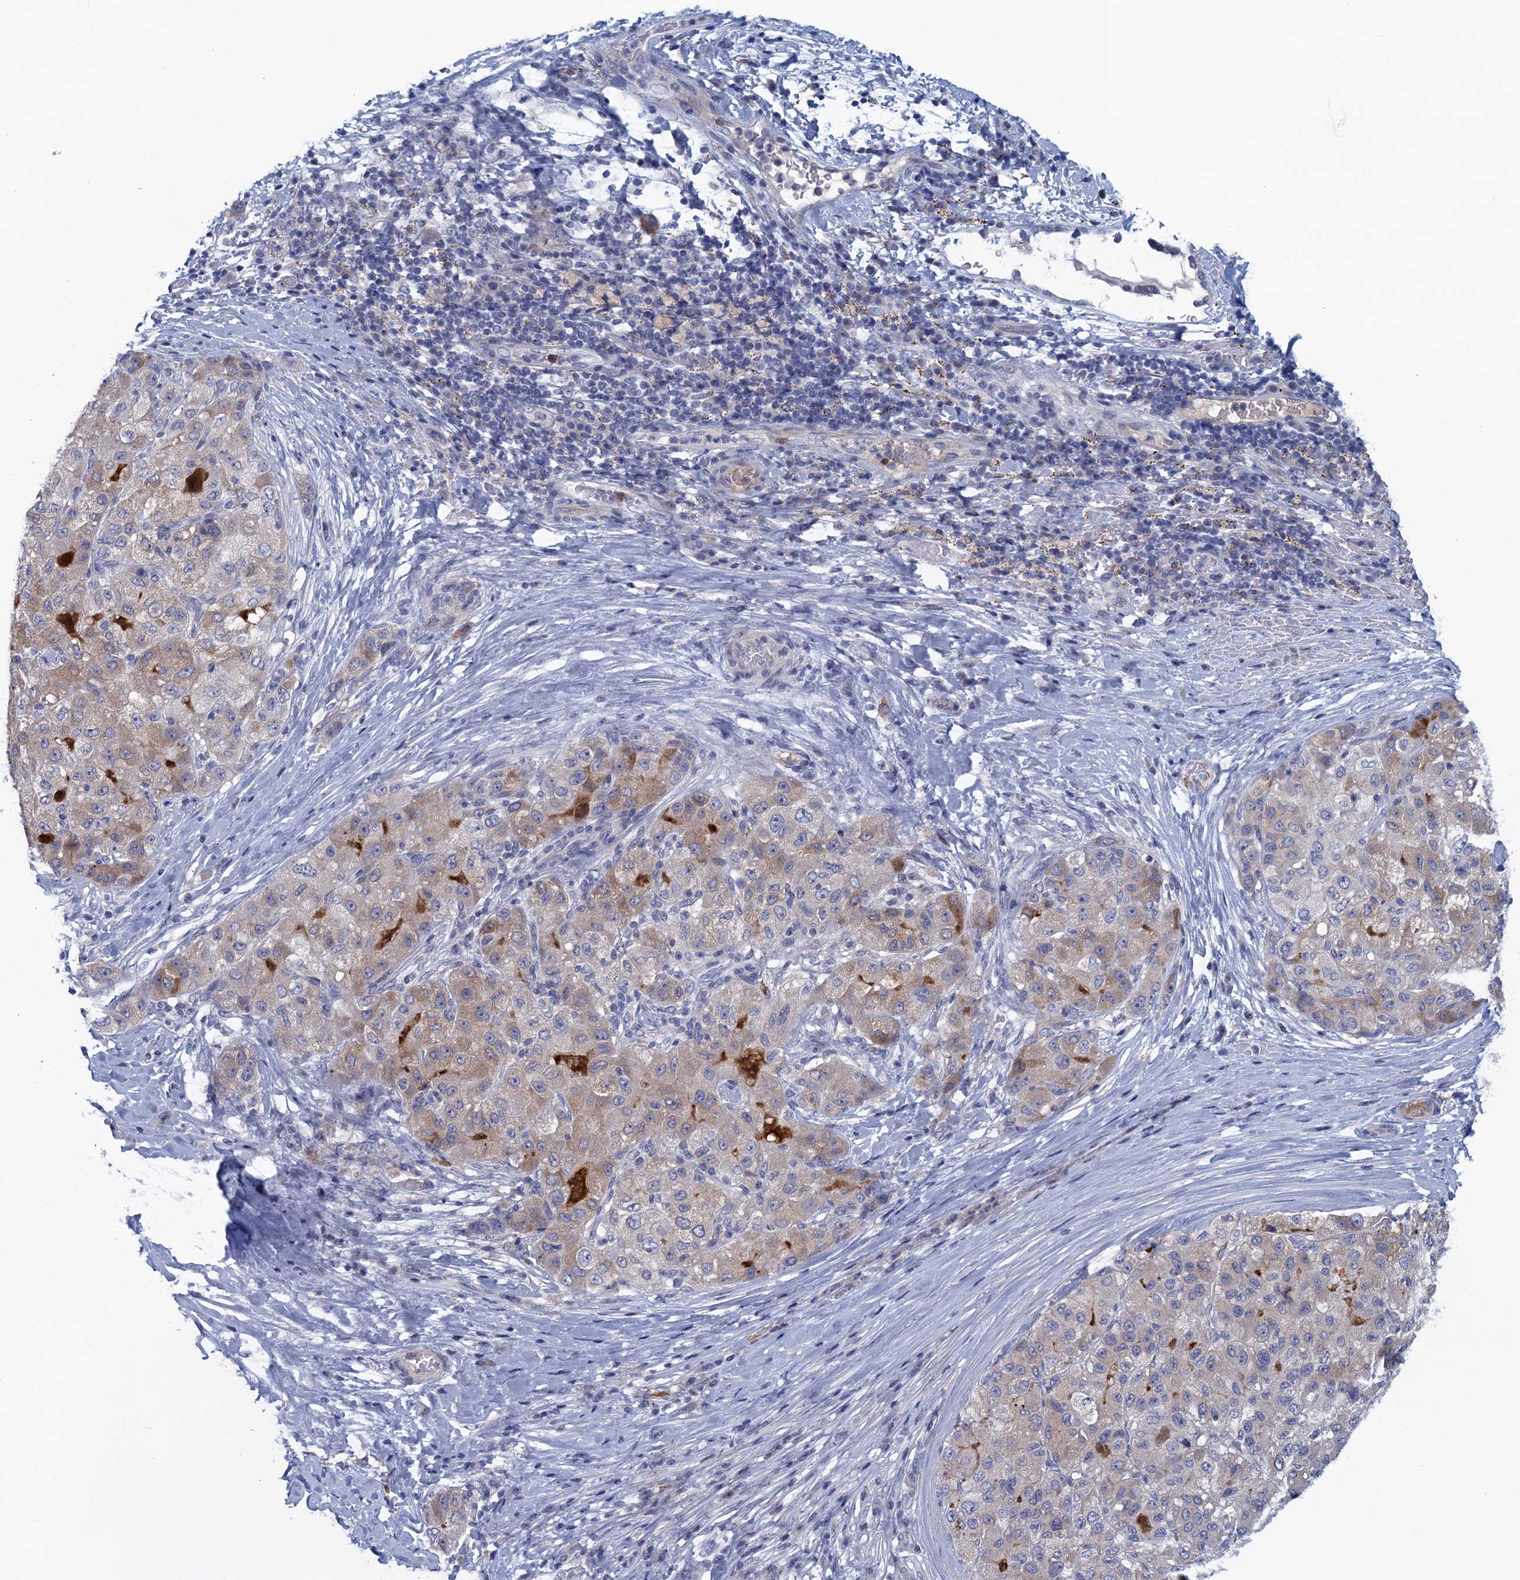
{"staining": {"intensity": "weak", "quantity": "25%-75%", "location": "cytoplasmic/membranous"}, "tissue": "liver cancer", "cell_type": "Tumor cells", "image_type": "cancer", "snomed": [{"axis": "morphology", "description": "Carcinoma, Hepatocellular, NOS"}, {"axis": "topography", "description": "Liver"}], "caption": "A brown stain highlights weak cytoplasmic/membranous expression of a protein in hepatocellular carcinoma (liver) tumor cells.", "gene": "SCEL", "patient": {"sex": "male", "age": 80}}